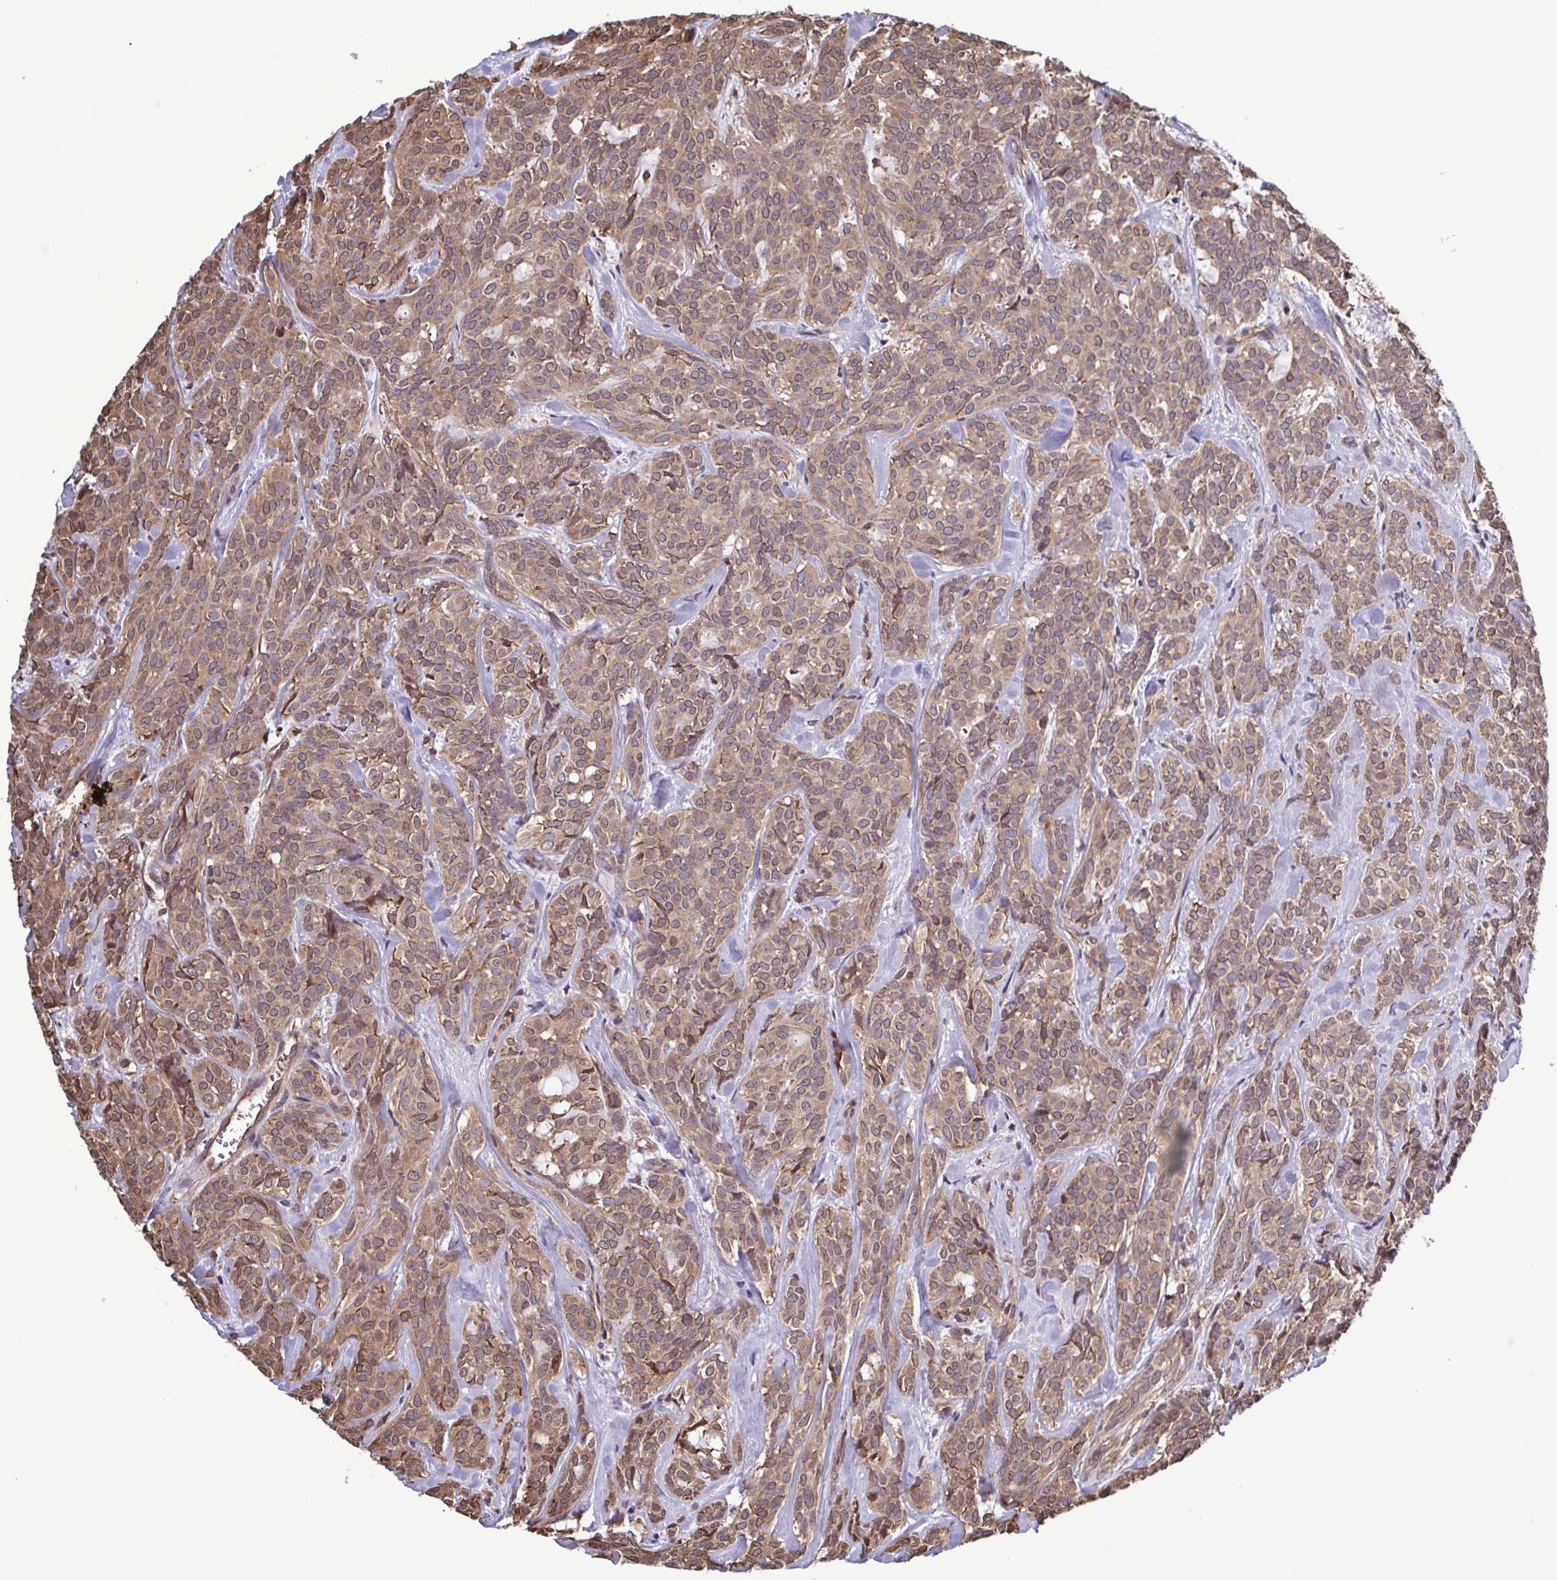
{"staining": {"intensity": "moderate", "quantity": ">75%", "location": "cytoplasmic/membranous,nuclear"}, "tissue": "head and neck cancer", "cell_type": "Tumor cells", "image_type": "cancer", "snomed": [{"axis": "morphology", "description": "Adenocarcinoma, NOS"}, {"axis": "topography", "description": "Head-Neck"}], "caption": "Human head and neck cancer (adenocarcinoma) stained with a protein marker shows moderate staining in tumor cells.", "gene": "SEC63", "patient": {"sex": "female", "age": 57}}